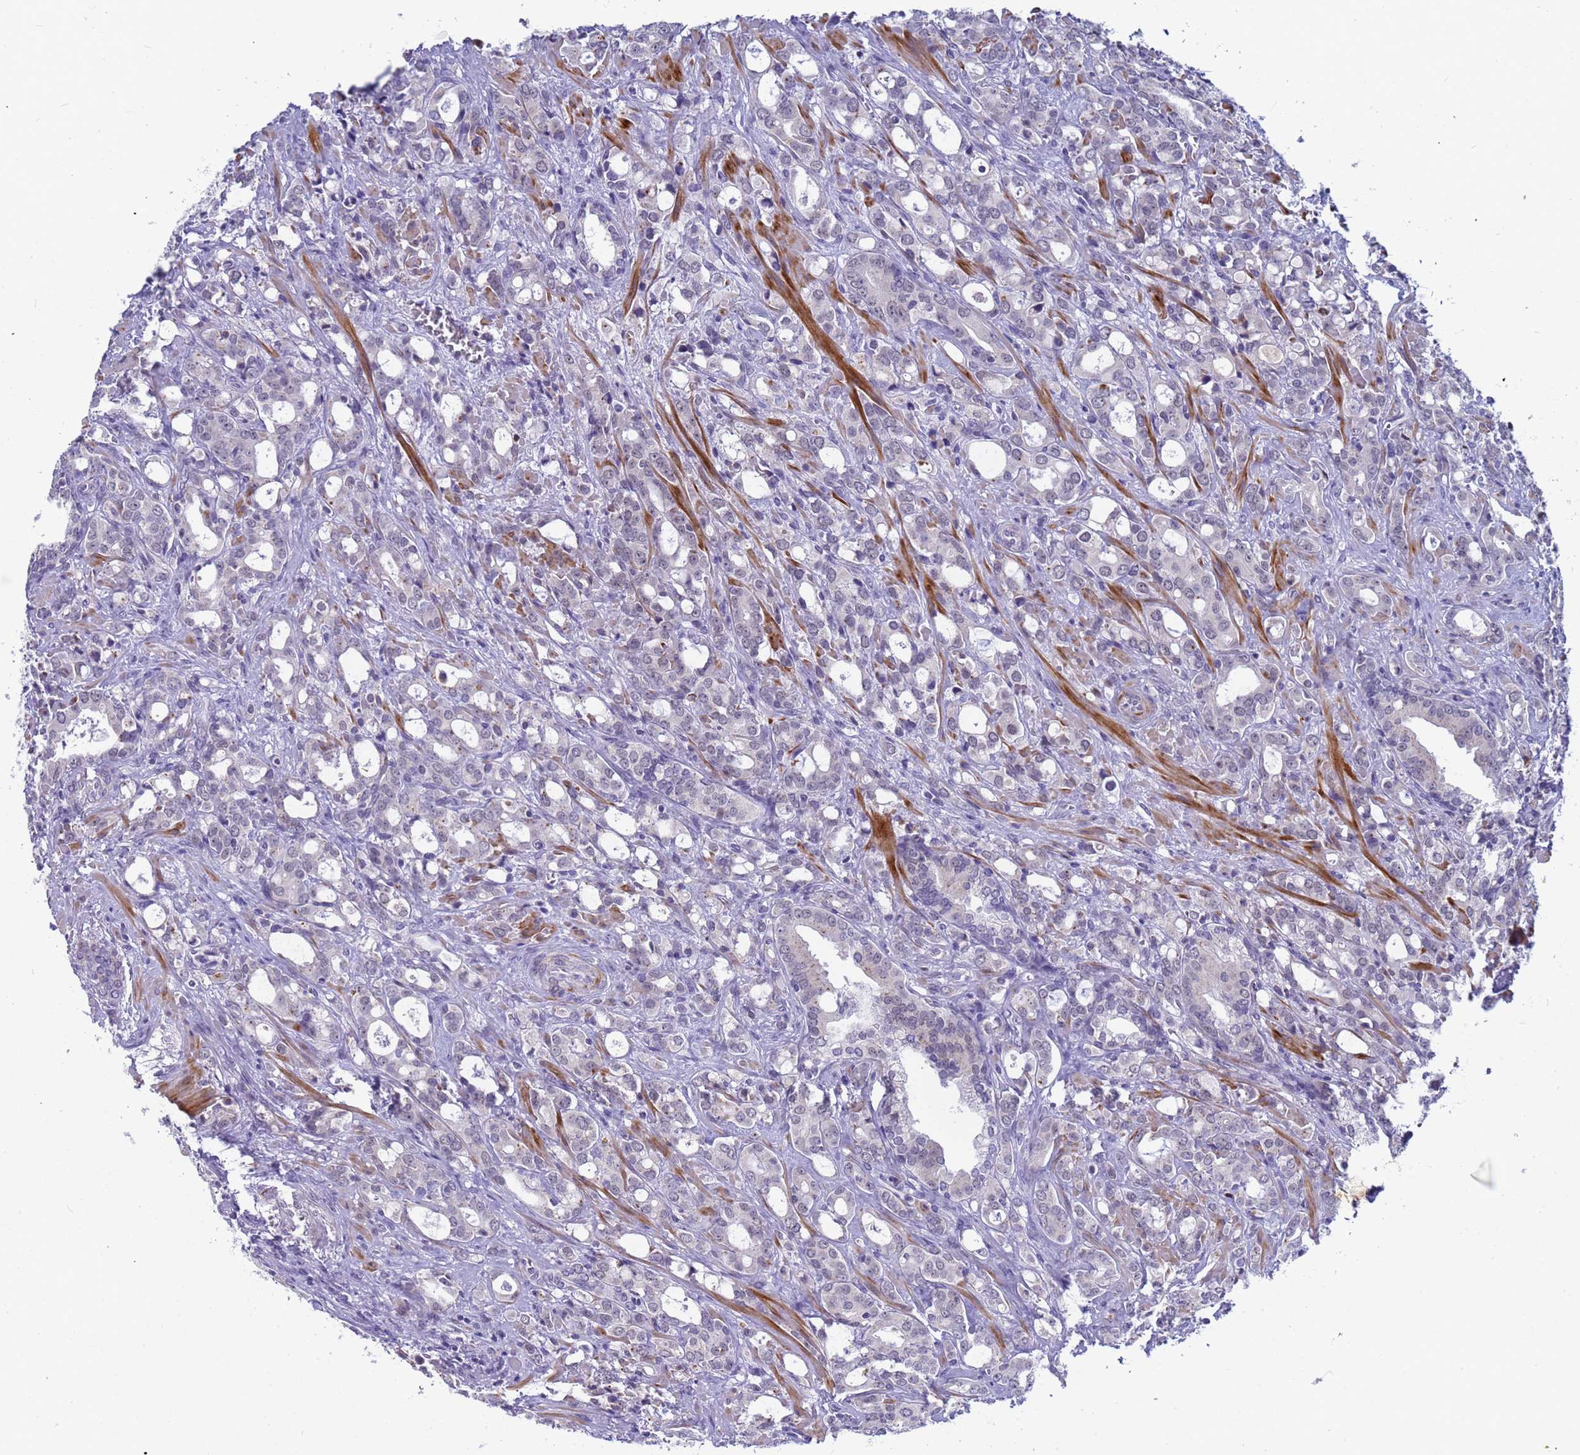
{"staining": {"intensity": "negative", "quantity": "none", "location": "none"}, "tissue": "prostate cancer", "cell_type": "Tumor cells", "image_type": "cancer", "snomed": [{"axis": "morphology", "description": "Adenocarcinoma, High grade"}, {"axis": "topography", "description": "Prostate"}], "caption": "High magnification brightfield microscopy of prostate adenocarcinoma (high-grade) stained with DAB (brown) and counterstained with hematoxylin (blue): tumor cells show no significant staining.", "gene": "CXorf65", "patient": {"sex": "male", "age": 72}}